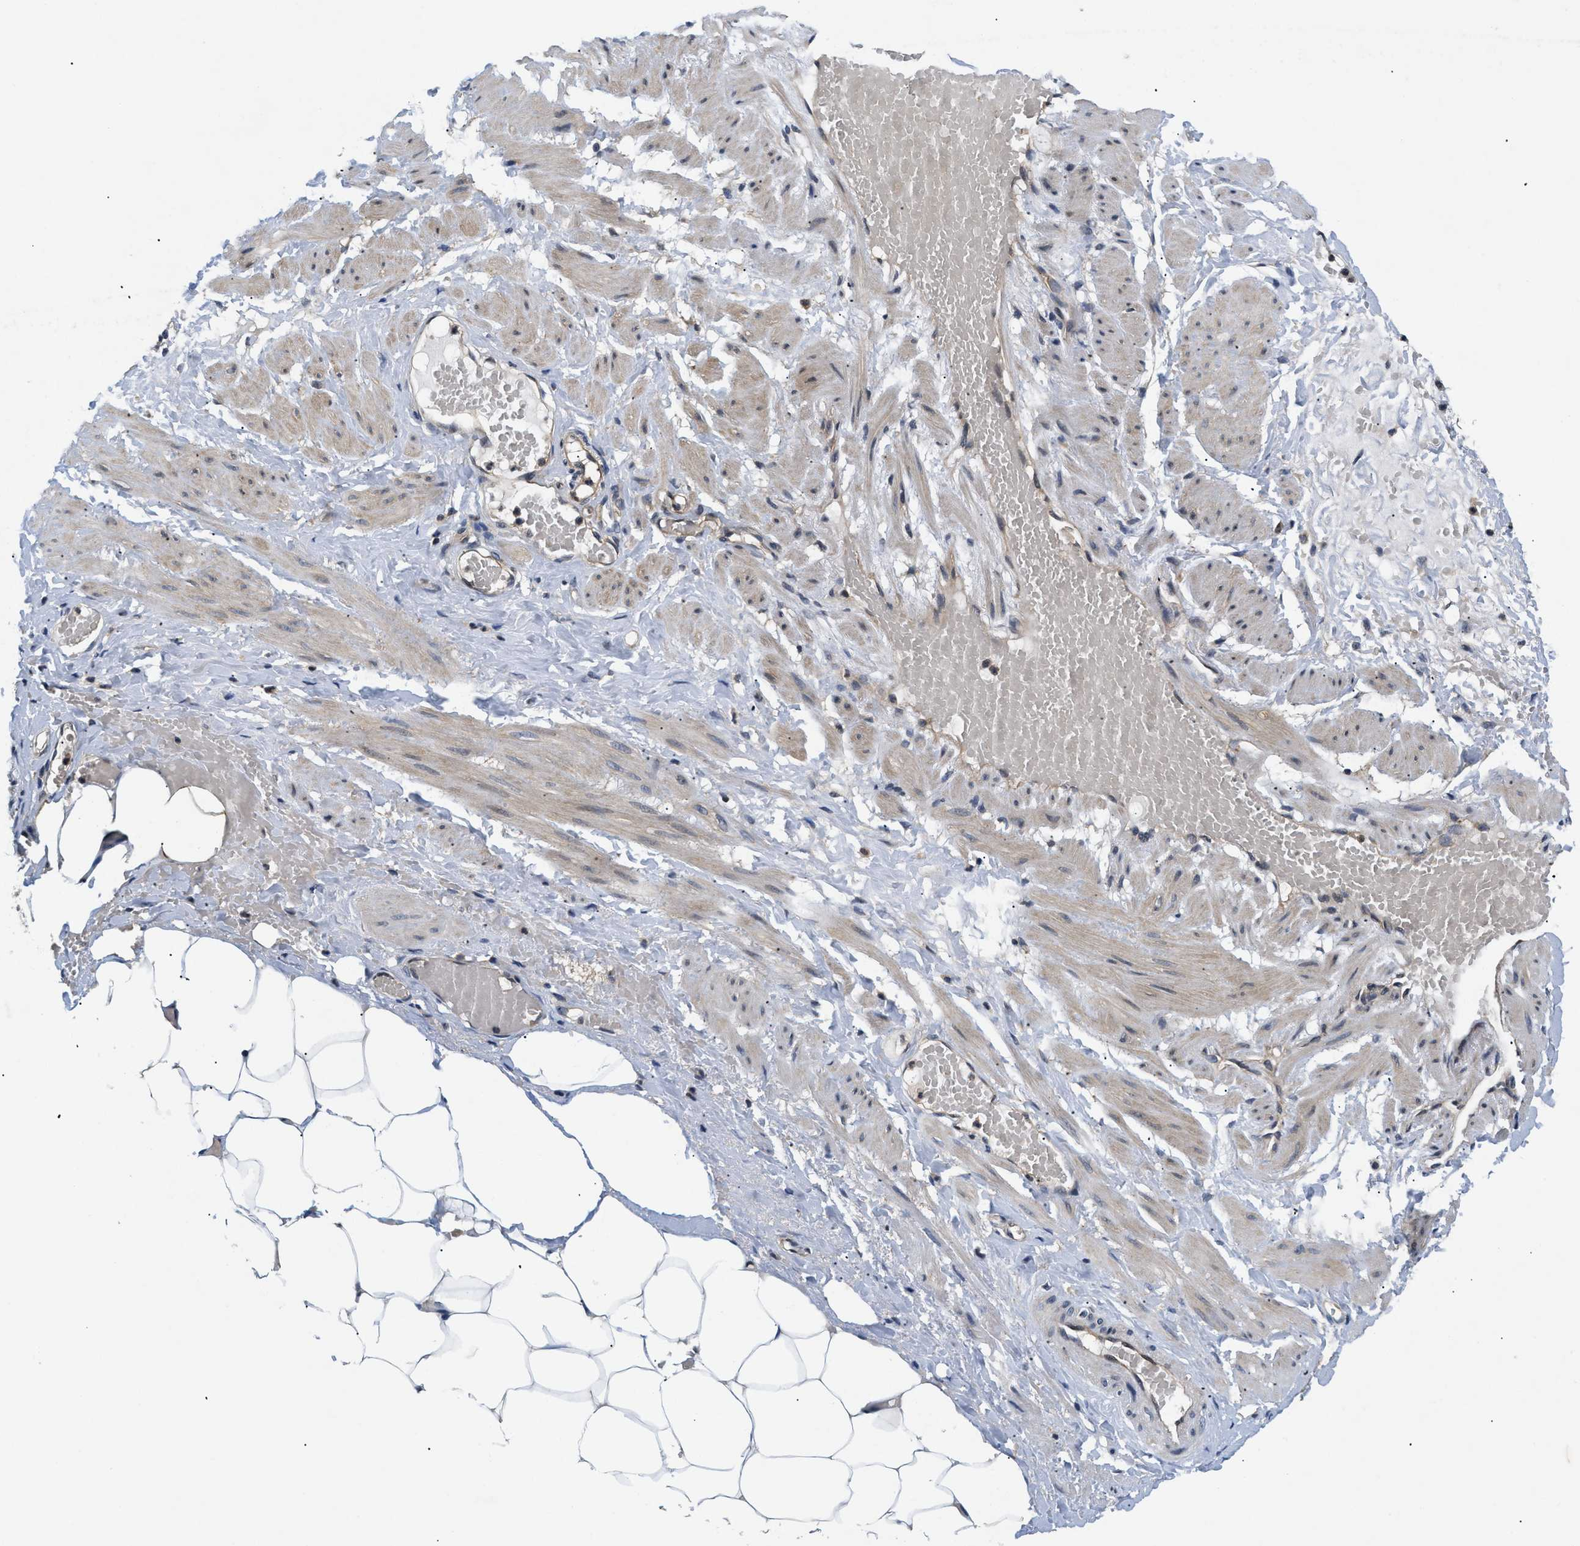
{"staining": {"intensity": "negative", "quantity": "none", "location": "none"}, "tissue": "adipose tissue", "cell_type": "Adipocytes", "image_type": "normal", "snomed": [{"axis": "morphology", "description": "Normal tissue, NOS"}, {"axis": "topography", "description": "Soft tissue"}, {"axis": "topography", "description": "Vascular tissue"}], "caption": "This is a image of immunohistochemistry staining of unremarkable adipose tissue, which shows no staining in adipocytes. (Stains: DAB IHC with hematoxylin counter stain, Microscopy: brightfield microscopy at high magnification).", "gene": "HMGCR", "patient": {"sex": "female", "age": 35}}